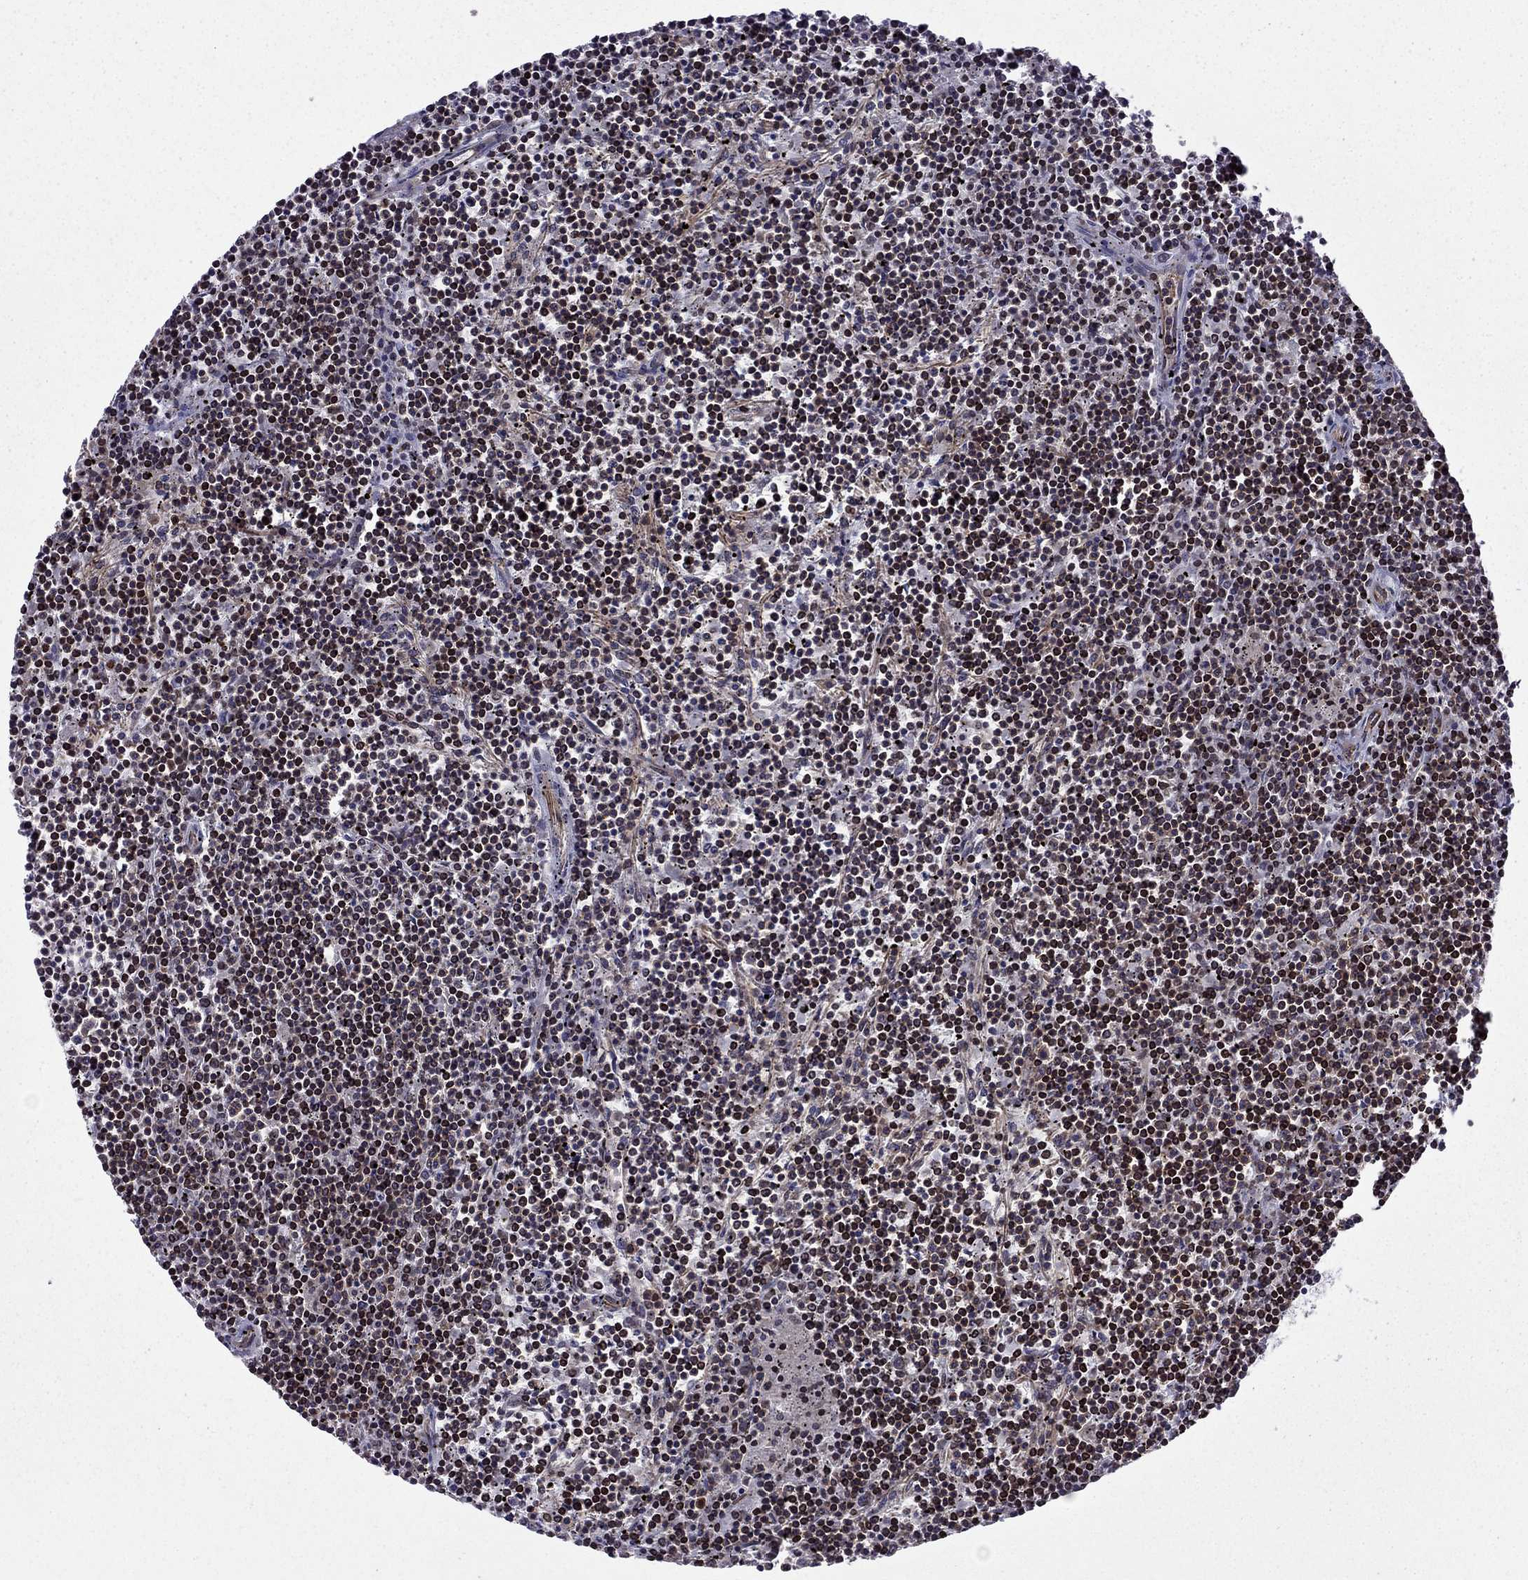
{"staining": {"intensity": "strong", "quantity": ">75%", "location": "nuclear"}, "tissue": "lymphoma", "cell_type": "Tumor cells", "image_type": "cancer", "snomed": [{"axis": "morphology", "description": "Malignant lymphoma, non-Hodgkin's type, Low grade"}, {"axis": "topography", "description": "Spleen"}], "caption": "Immunohistochemistry of lymphoma shows high levels of strong nuclear staining in approximately >75% of tumor cells. (Brightfield microscopy of DAB IHC at high magnification).", "gene": "CDC42BPA", "patient": {"sex": "female", "age": 19}}